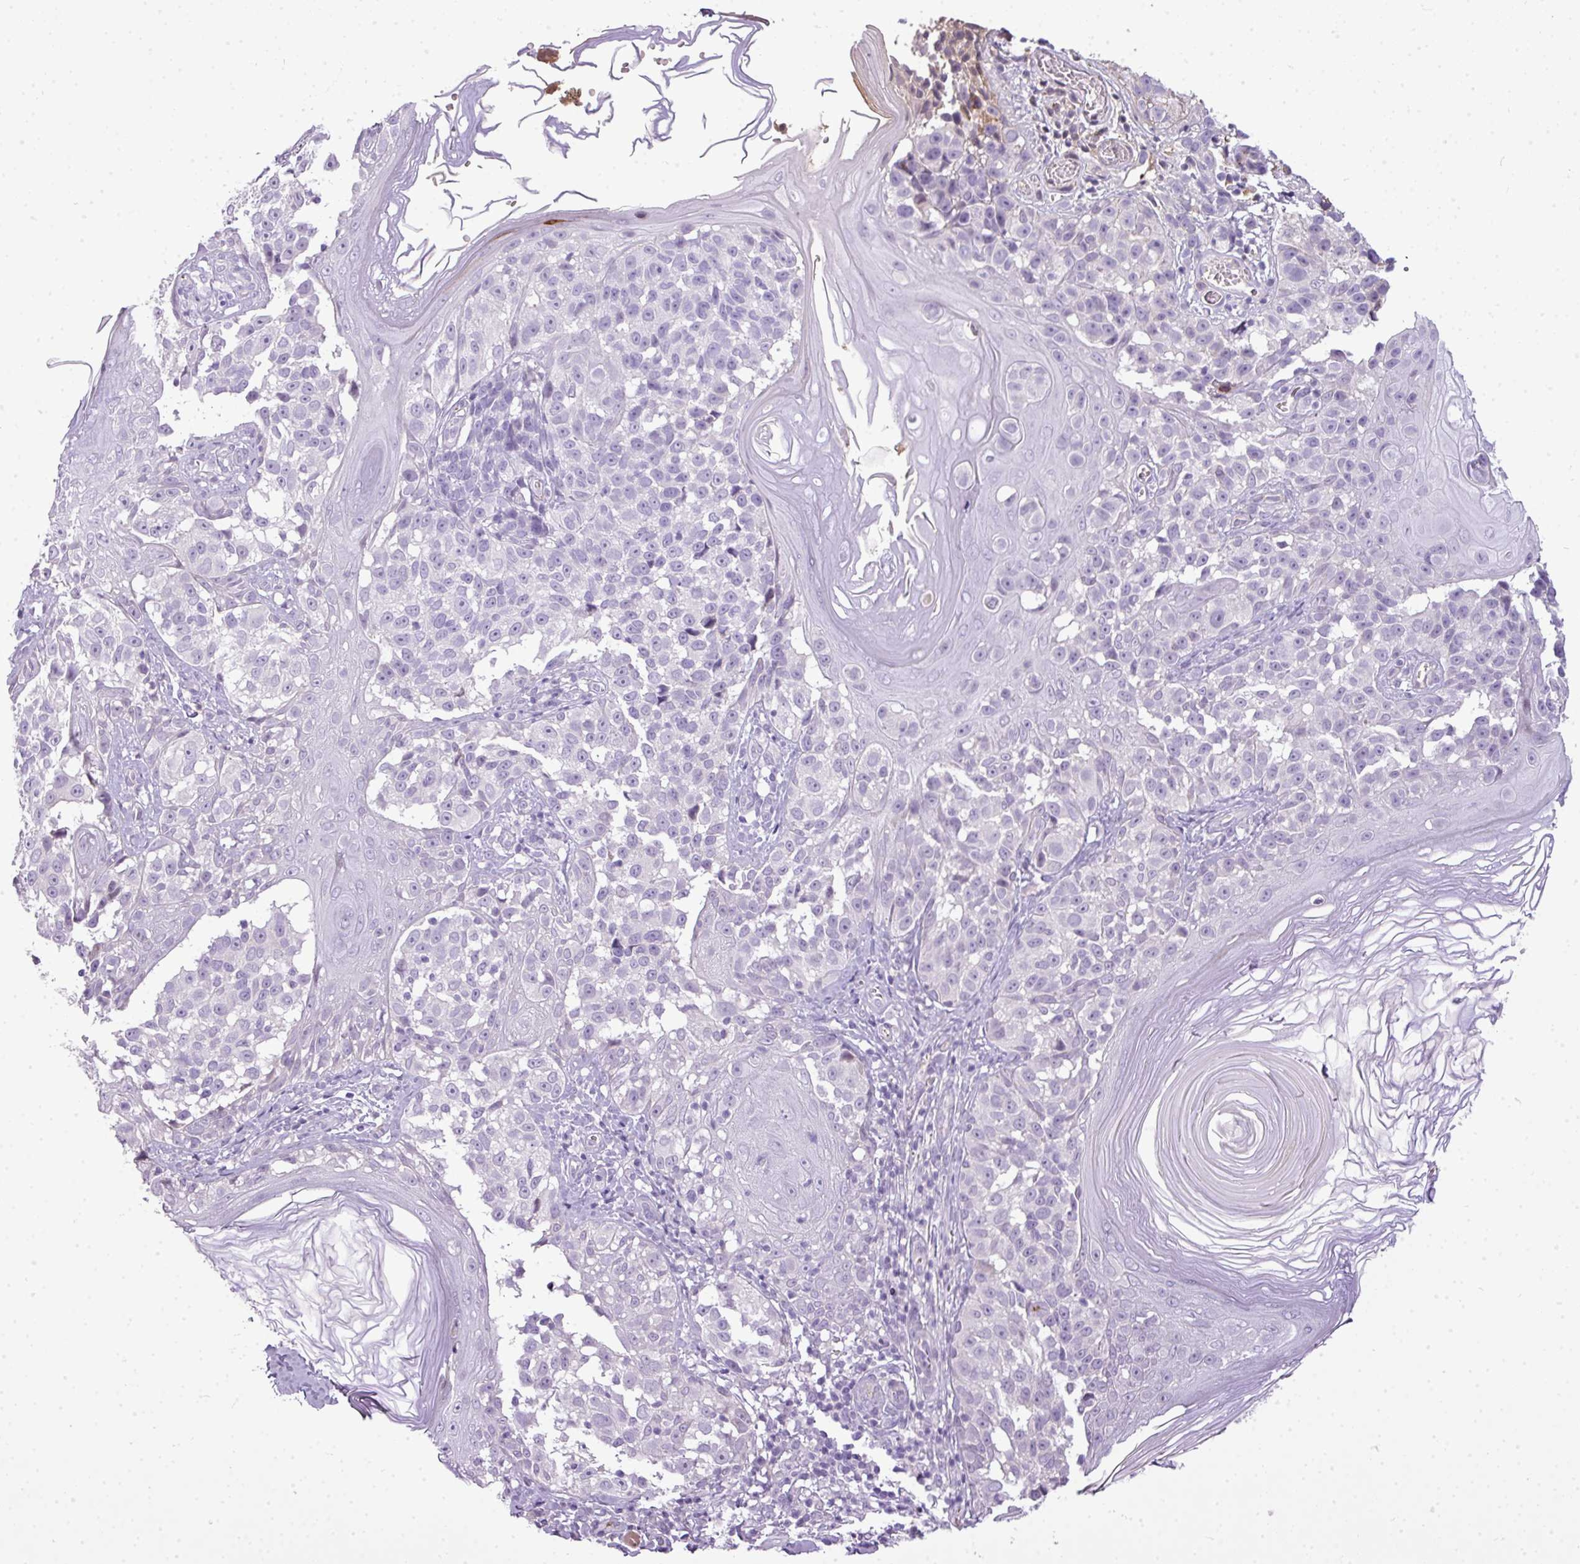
{"staining": {"intensity": "negative", "quantity": "none", "location": "none"}, "tissue": "melanoma", "cell_type": "Tumor cells", "image_type": "cancer", "snomed": [{"axis": "morphology", "description": "Malignant melanoma, NOS"}, {"axis": "topography", "description": "Skin"}], "caption": "Tumor cells show no significant protein staining in malignant melanoma.", "gene": "C4B", "patient": {"sex": "male", "age": 73}}